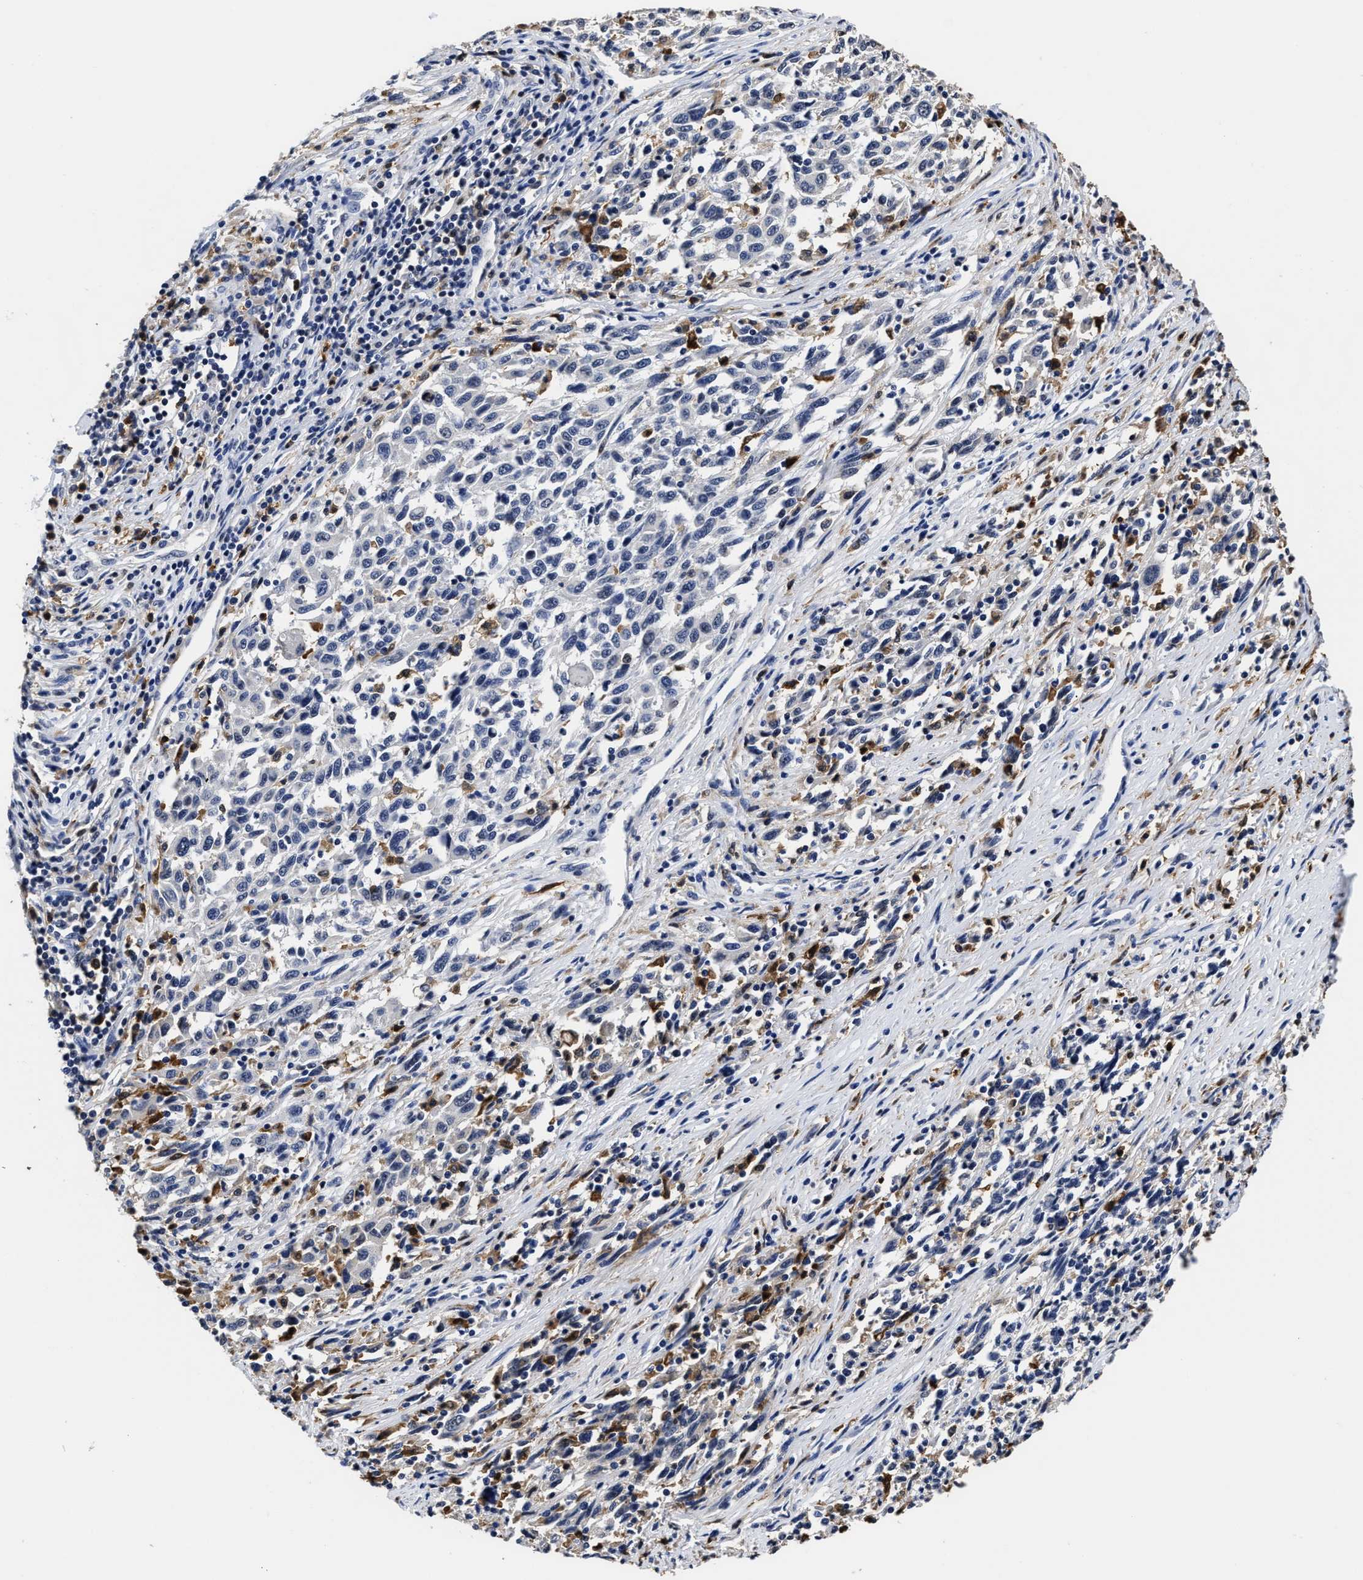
{"staining": {"intensity": "negative", "quantity": "none", "location": "none"}, "tissue": "melanoma", "cell_type": "Tumor cells", "image_type": "cancer", "snomed": [{"axis": "morphology", "description": "Malignant melanoma, Metastatic site"}, {"axis": "topography", "description": "Lymph node"}], "caption": "A micrograph of melanoma stained for a protein demonstrates no brown staining in tumor cells.", "gene": "PRPF4B", "patient": {"sex": "male", "age": 61}}